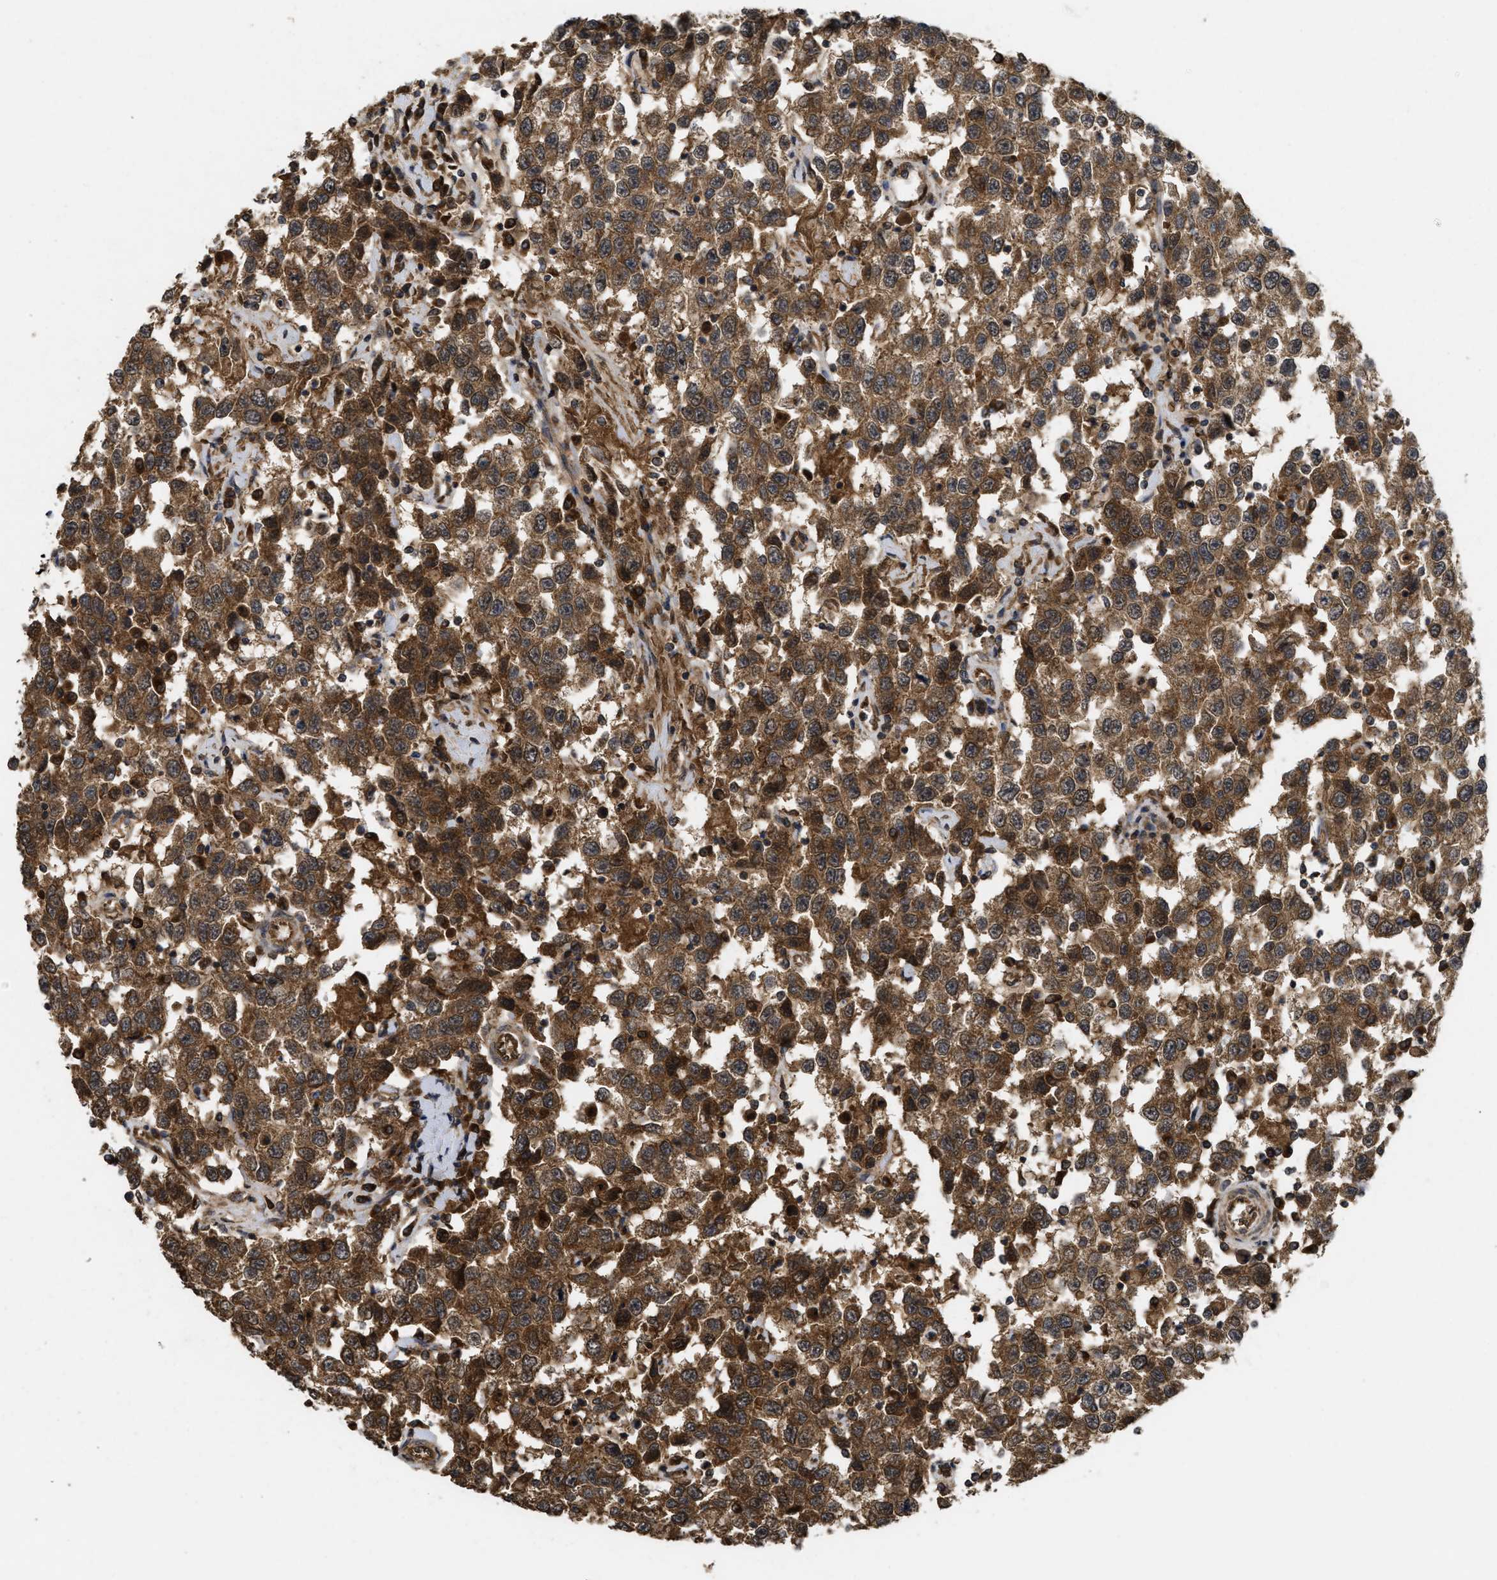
{"staining": {"intensity": "strong", "quantity": ">75%", "location": "cytoplasmic/membranous"}, "tissue": "testis cancer", "cell_type": "Tumor cells", "image_type": "cancer", "snomed": [{"axis": "morphology", "description": "Seminoma, NOS"}, {"axis": "topography", "description": "Testis"}], "caption": "Testis cancer was stained to show a protein in brown. There is high levels of strong cytoplasmic/membranous expression in approximately >75% of tumor cells.", "gene": "FZD6", "patient": {"sex": "male", "age": 41}}